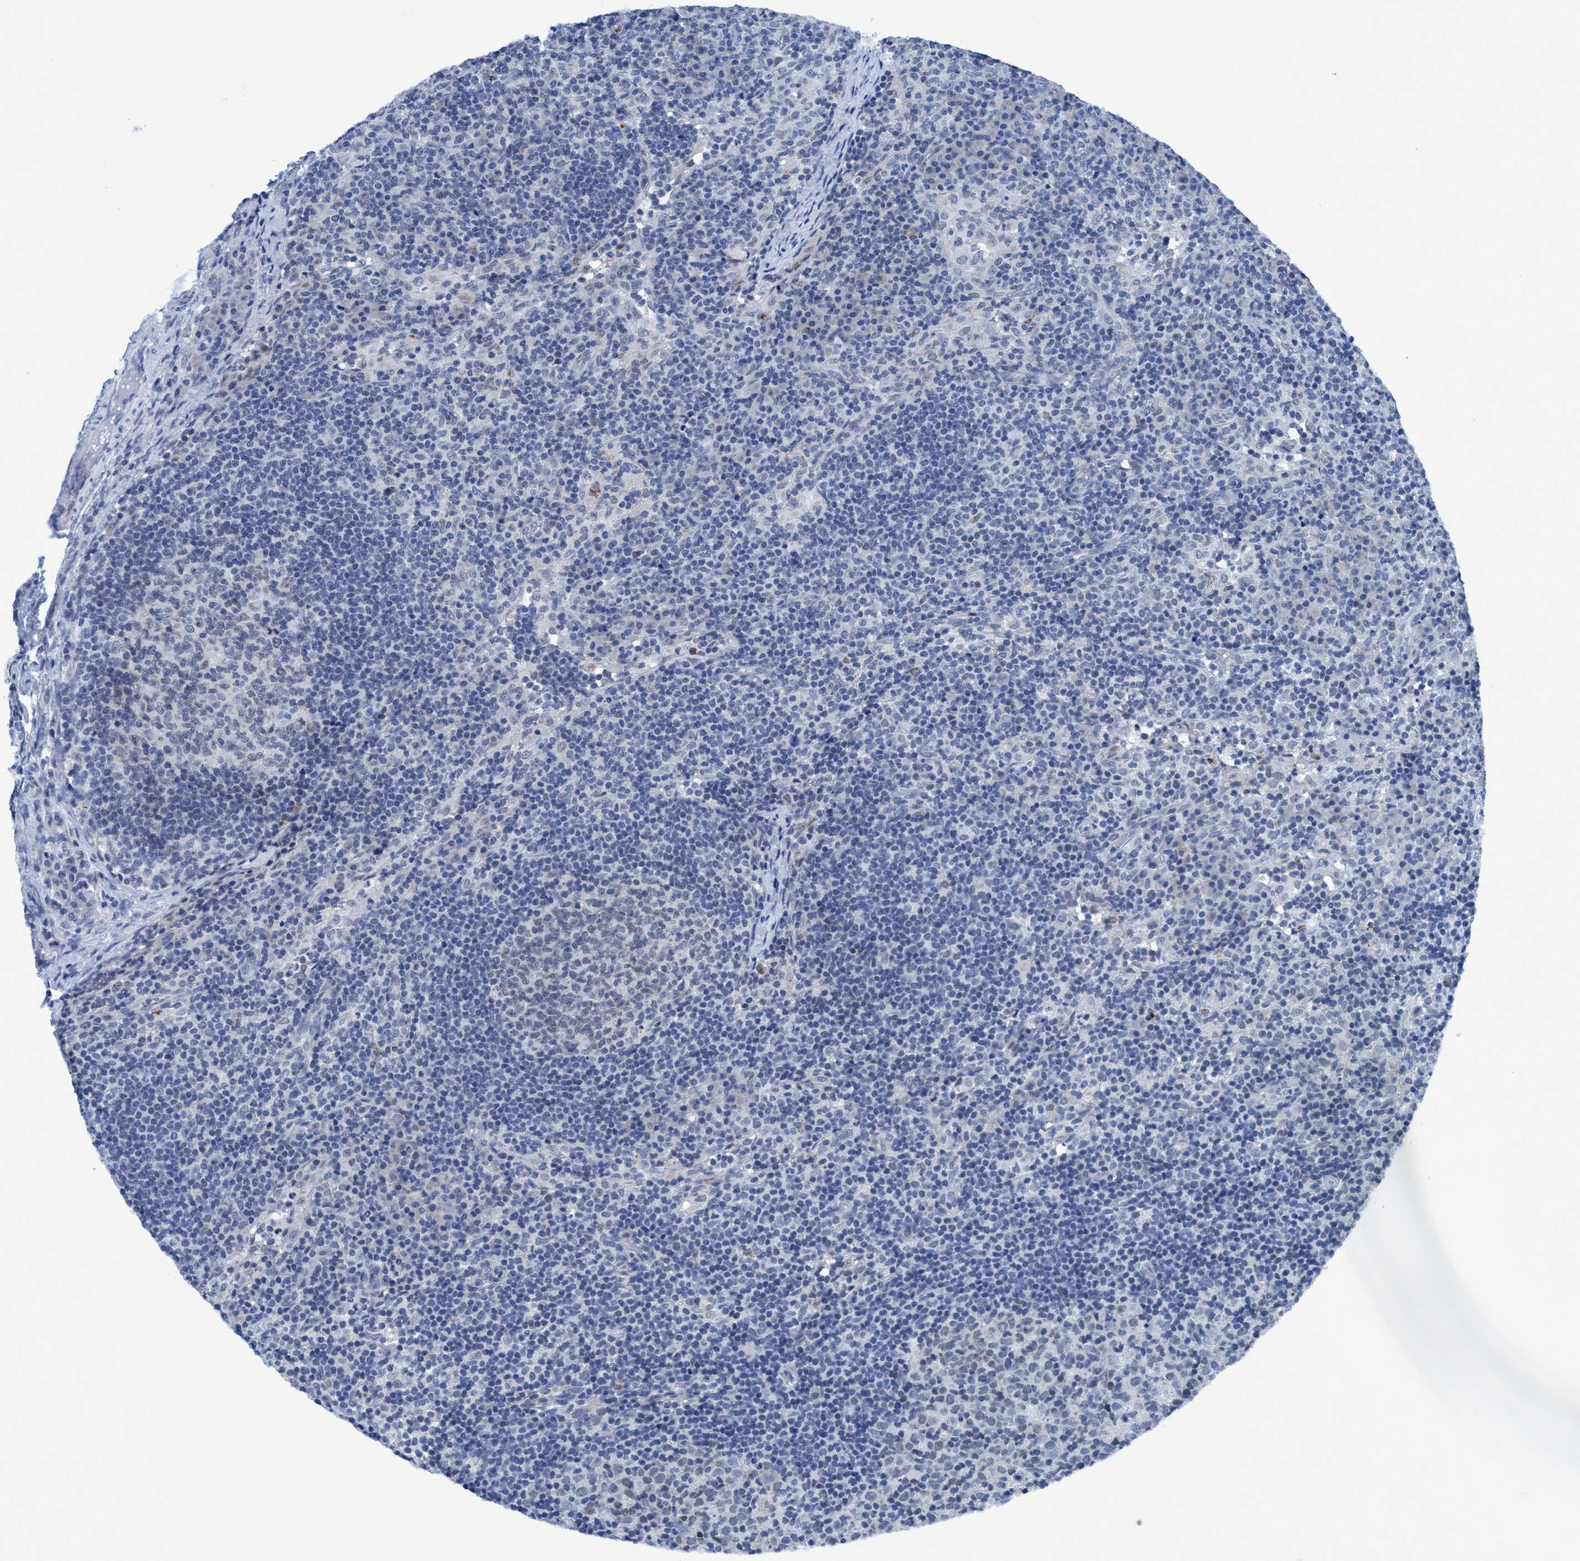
{"staining": {"intensity": "weak", "quantity": "<25%", "location": "nuclear"}, "tissue": "lymph node", "cell_type": "Germinal center cells", "image_type": "normal", "snomed": [{"axis": "morphology", "description": "Normal tissue, NOS"}, {"axis": "morphology", "description": "Inflammation, NOS"}, {"axis": "topography", "description": "Lymph node"}], "caption": "This is an IHC photomicrograph of unremarkable human lymph node. There is no positivity in germinal center cells.", "gene": "DNAI1", "patient": {"sex": "male", "age": 55}}